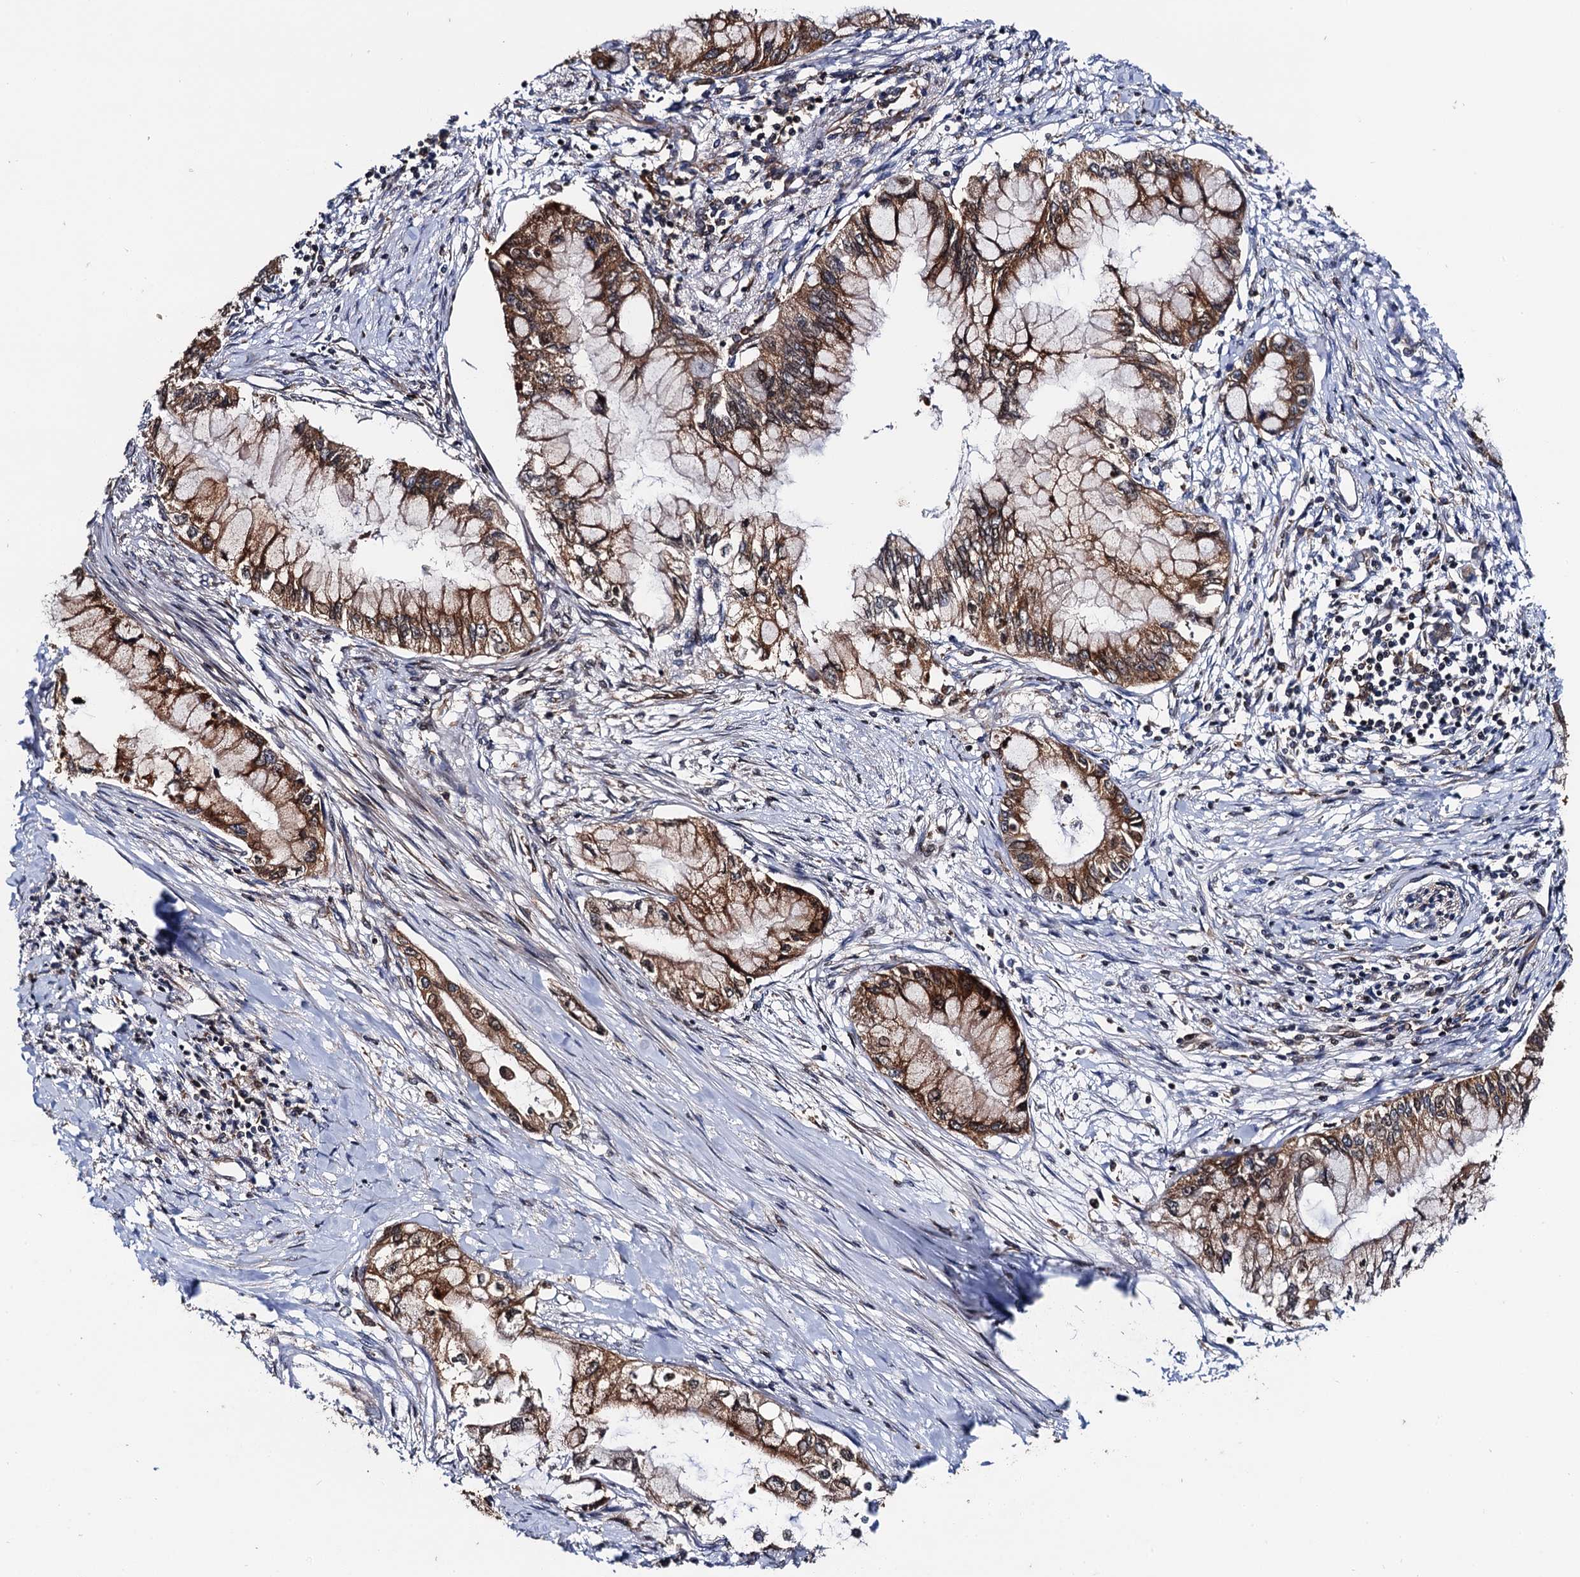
{"staining": {"intensity": "moderate", "quantity": ">75%", "location": "cytoplasmic/membranous"}, "tissue": "pancreatic cancer", "cell_type": "Tumor cells", "image_type": "cancer", "snomed": [{"axis": "morphology", "description": "Adenocarcinoma, NOS"}, {"axis": "topography", "description": "Pancreas"}], "caption": "A medium amount of moderate cytoplasmic/membranous positivity is present in approximately >75% of tumor cells in pancreatic cancer (adenocarcinoma) tissue. Using DAB (brown) and hematoxylin (blue) stains, captured at high magnification using brightfield microscopy.", "gene": "BORA", "patient": {"sex": "male", "age": 48}}